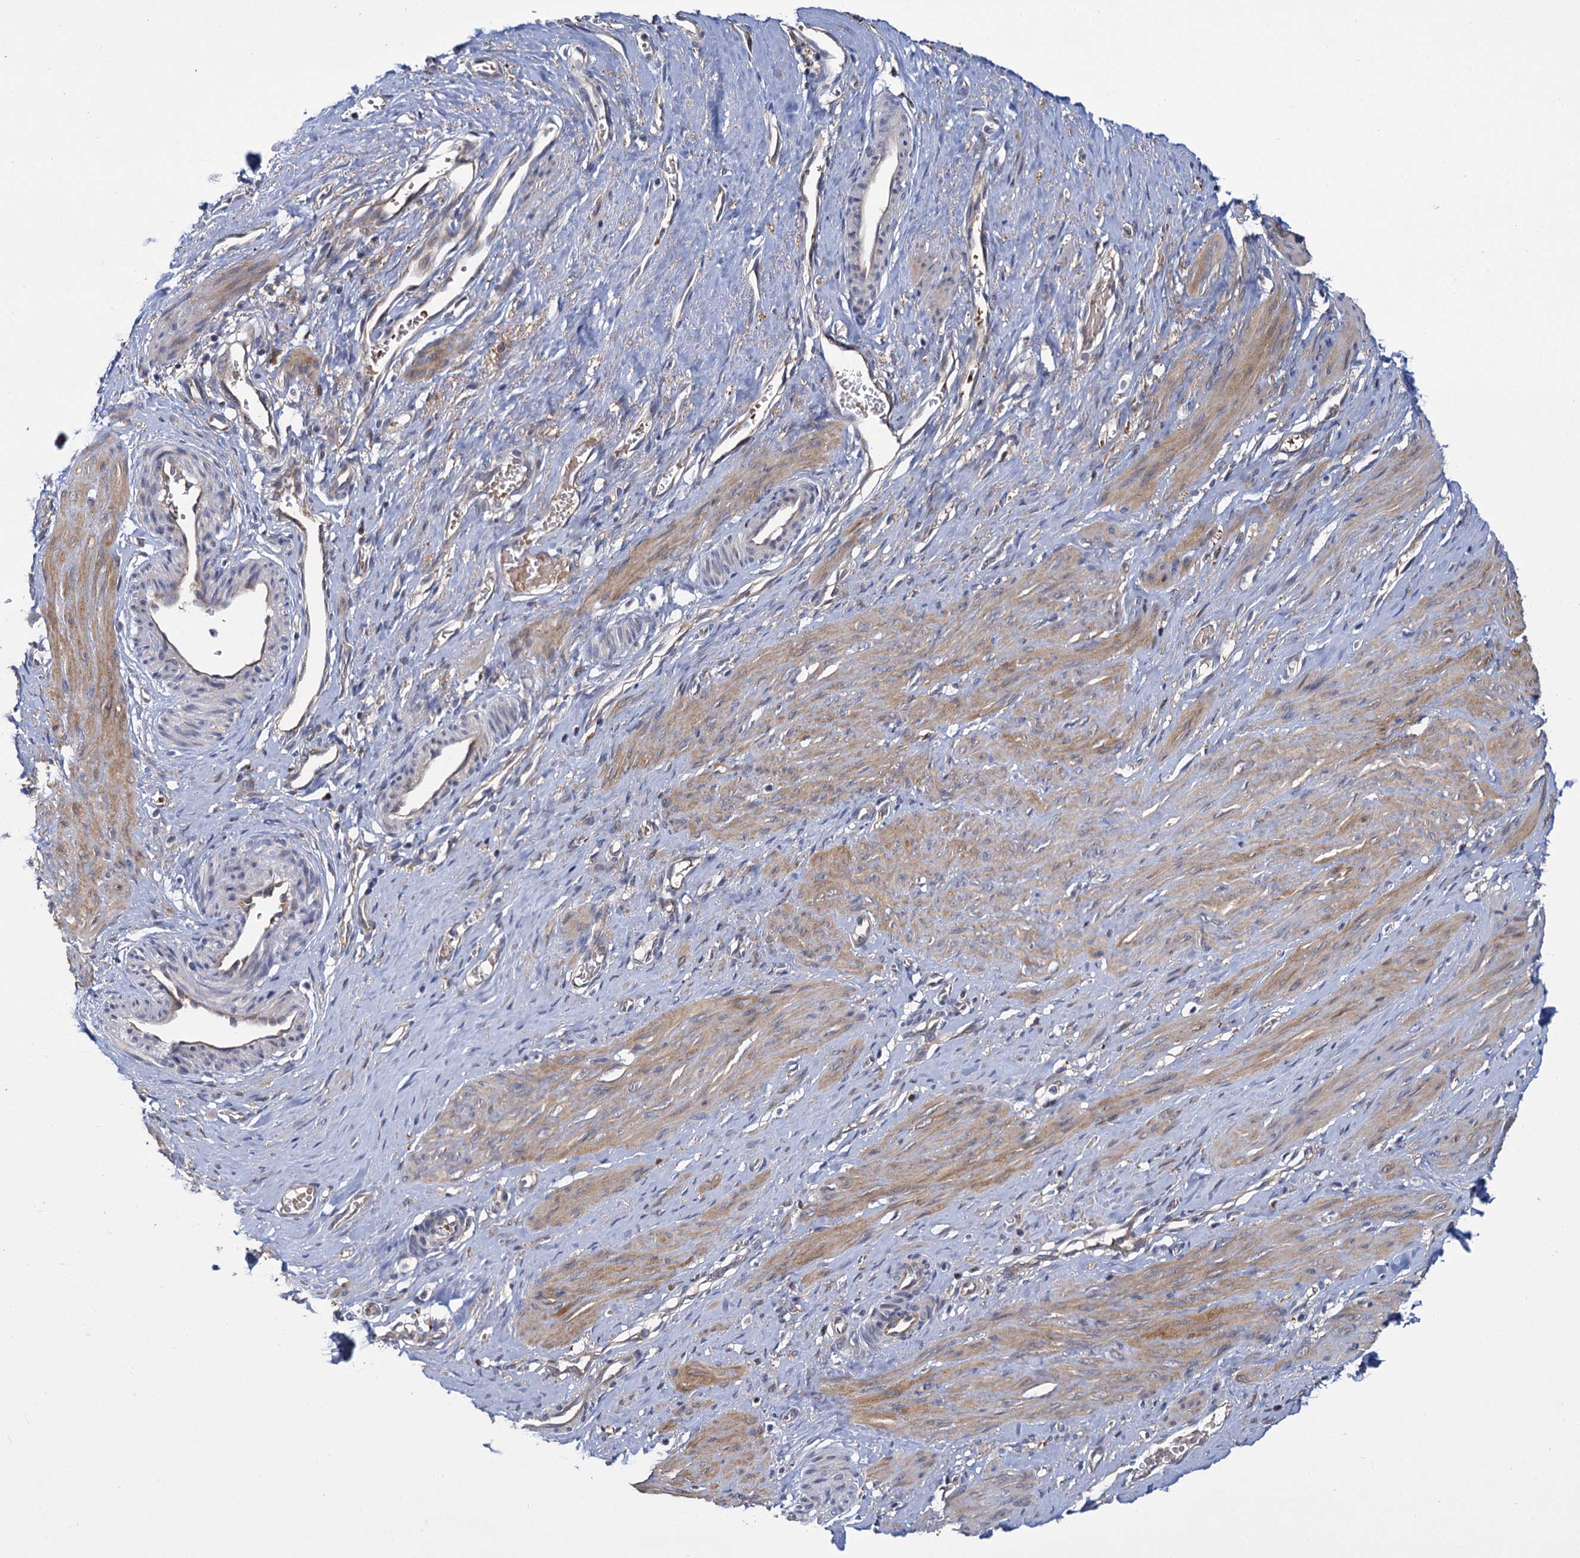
{"staining": {"intensity": "weak", "quantity": ">75%", "location": "cytoplasmic/membranous"}, "tissue": "smooth muscle", "cell_type": "Smooth muscle cells", "image_type": "normal", "snomed": [{"axis": "morphology", "description": "Normal tissue, NOS"}, {"axis": "topography", "description": "Endometrium"}], "caption": "Protein staining of benign smooth muscle demonstrates weak cytoplasmic/membranous expression in approximately >75% of smooth muscle cells.", "gene": "GCLC", "patient": {"sex": "female", "age": 33}}